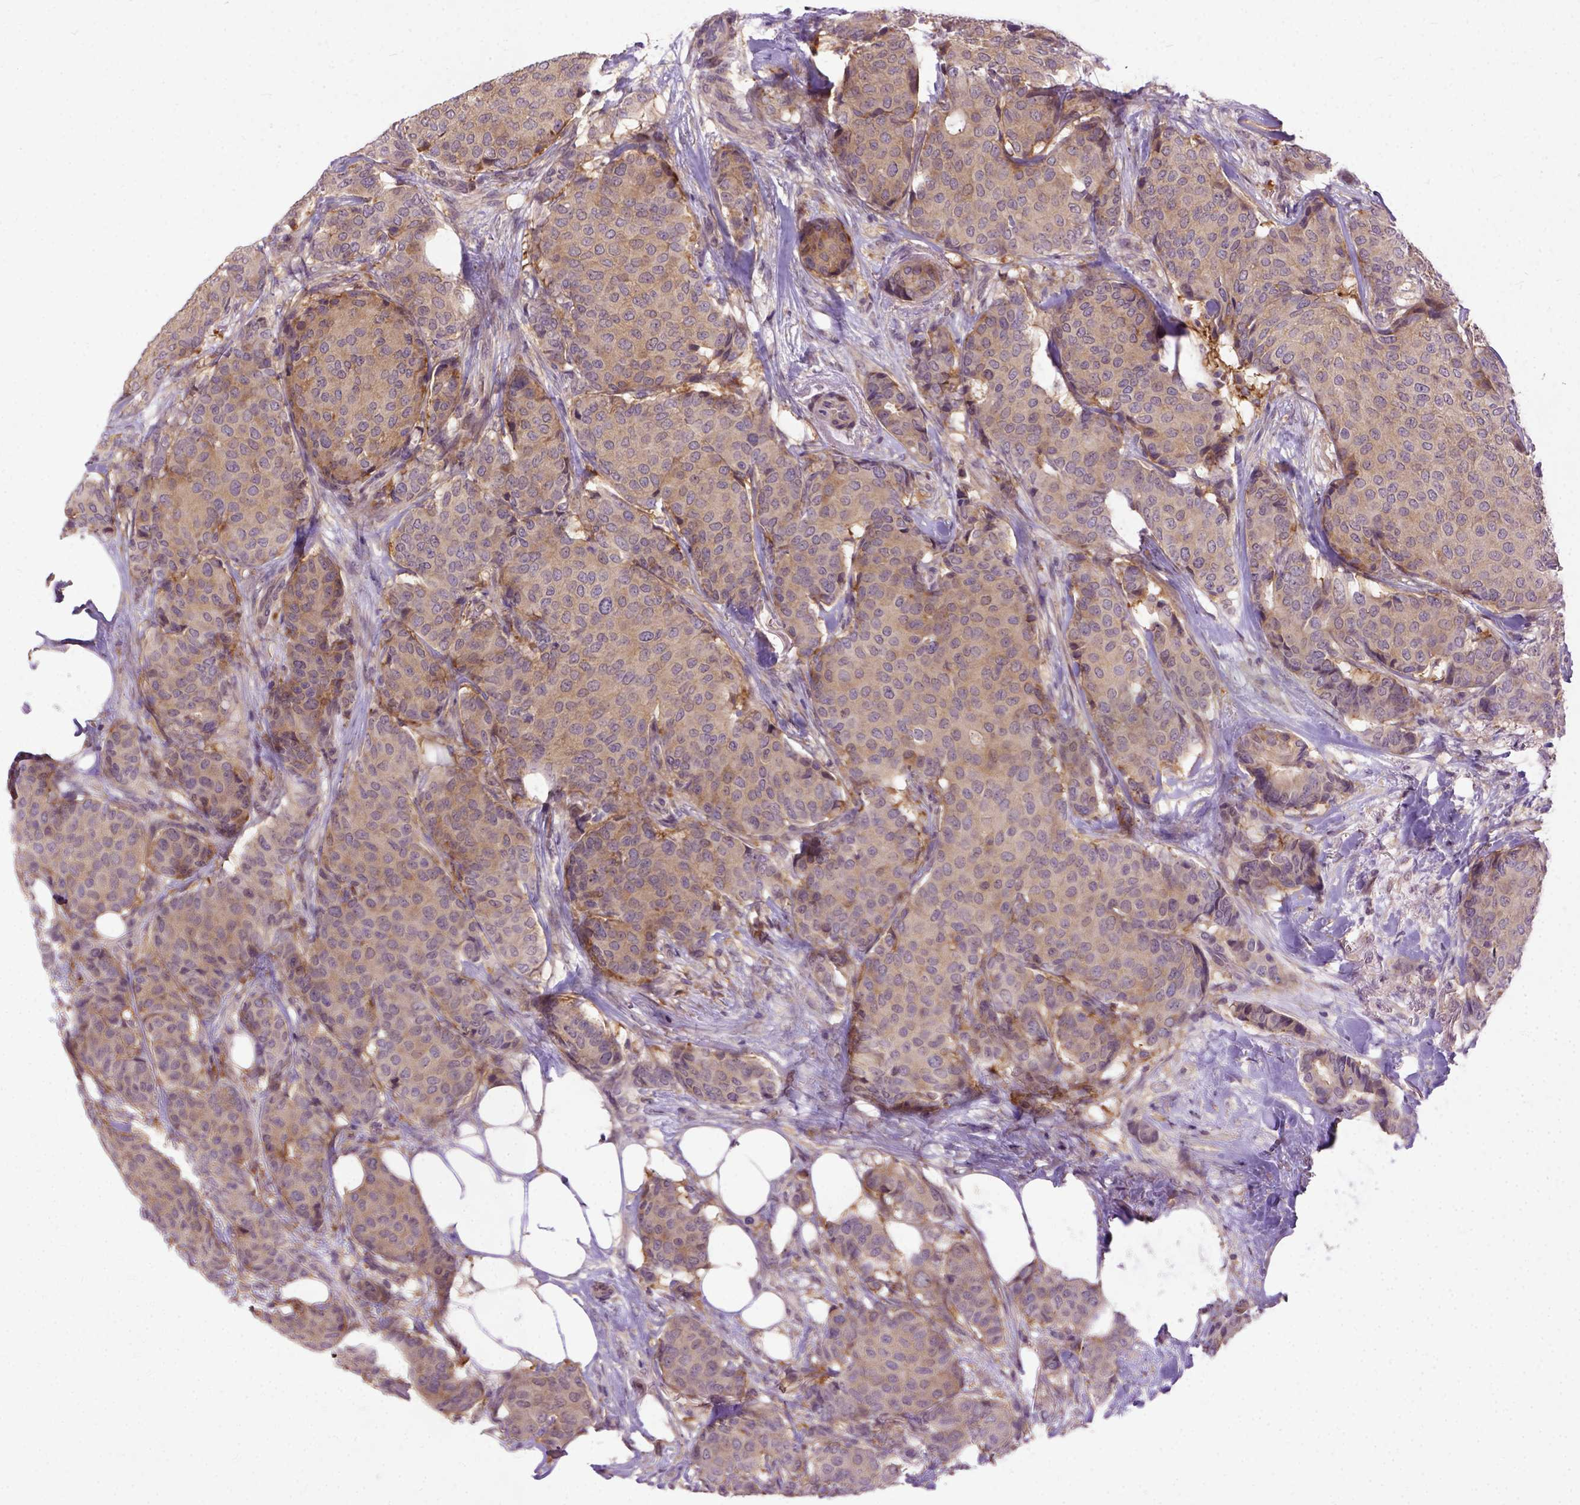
{"staining": {"intensity": "moderate", "quantity": "<25%", "location": "cytoplasmic/membranous"}, "tissue": "breast cancer", "cell_type": "Tumor cells", "image_type": "cancer", "snomed": [{"axis": "morphology", "description": "Duct carcinoma"}, {"axis": "topography", "description": "Breast"}], "caption": "A histopathology image showing moderate cytoplasmic/membranous positivity in approximately <25% of tumor cells in intraductal carcinoma (breast), as visualized by brown immunohistochemical staining.", "gene": "CPNE1", "patient": {"sex": "female", "age": 75}}